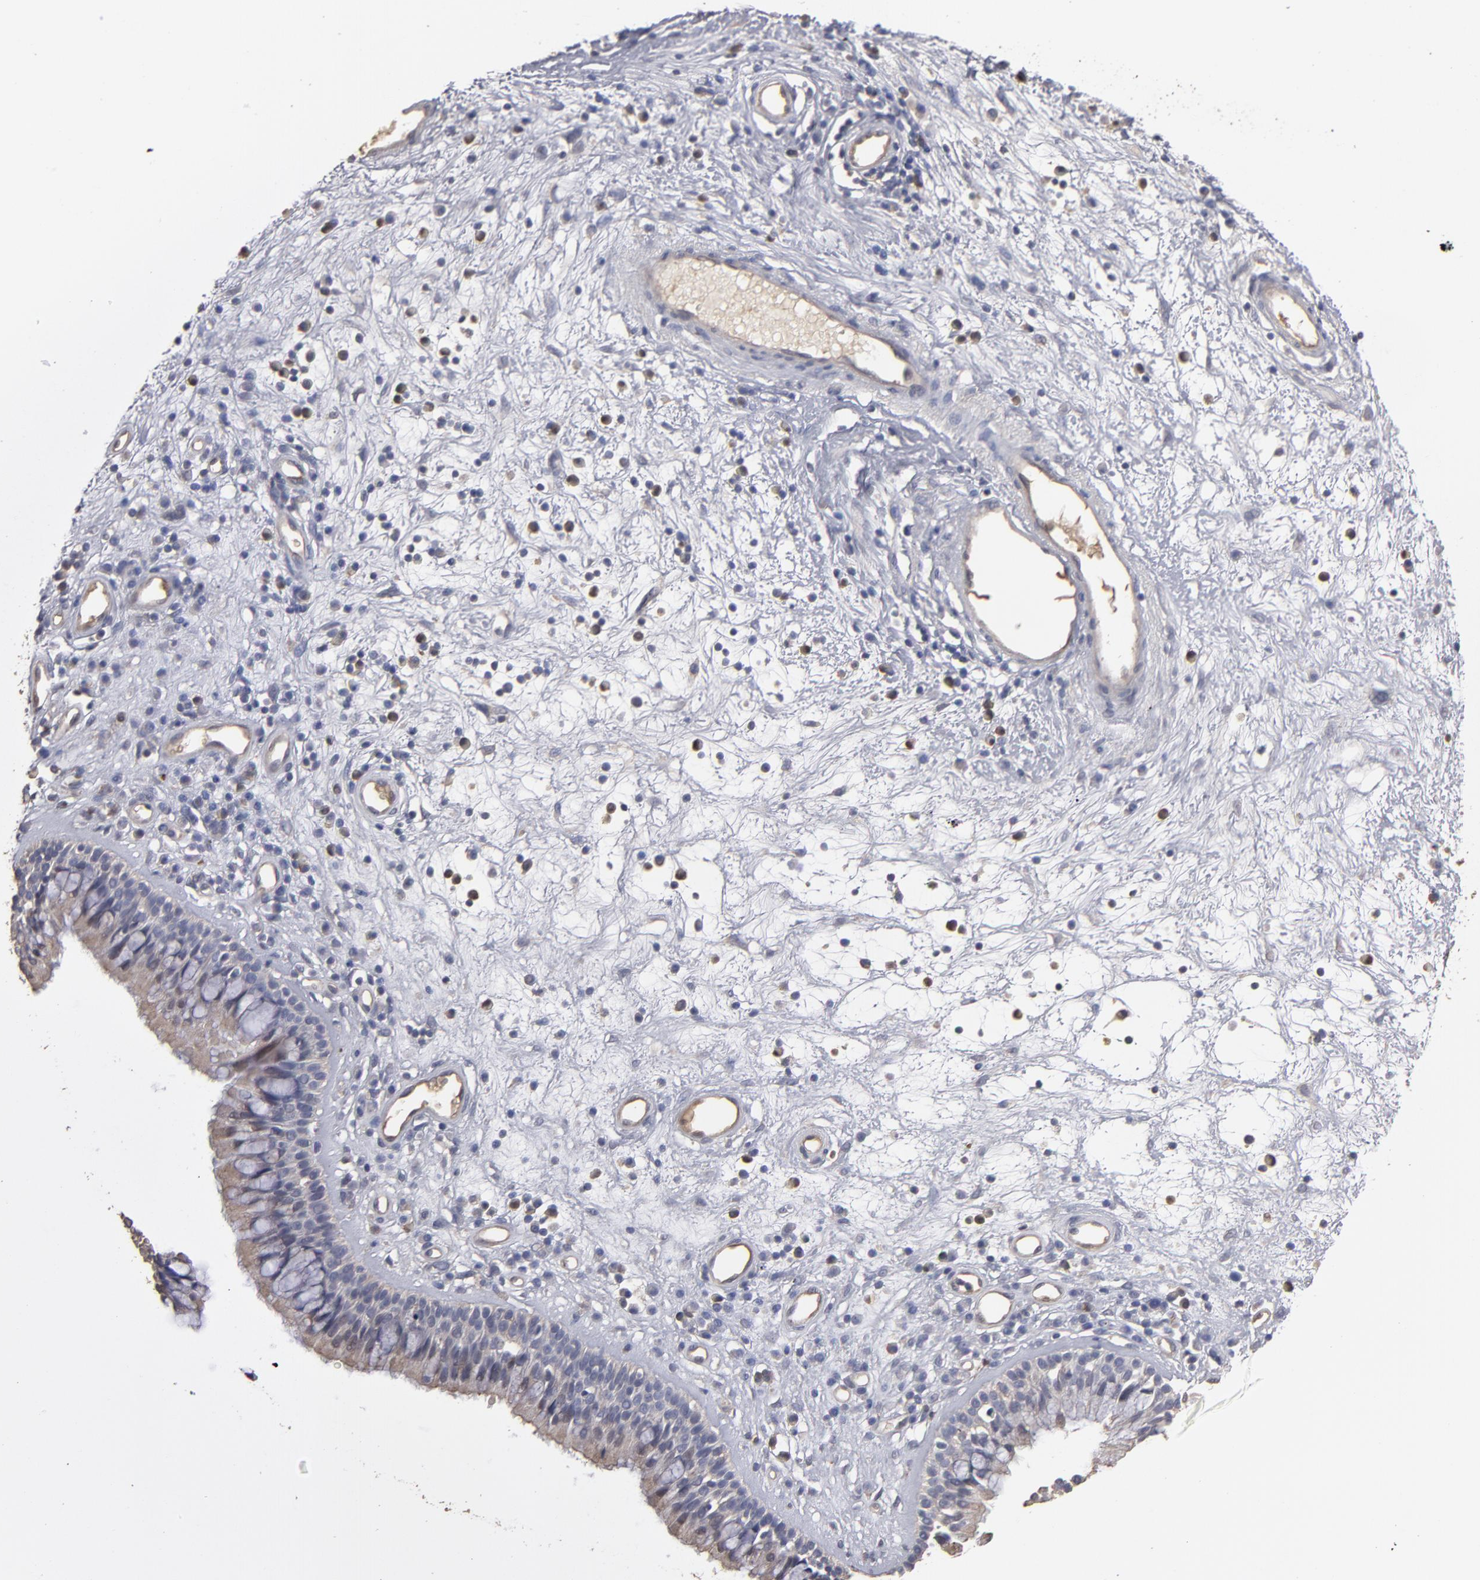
{"staining": {"intensity": "moderate", "quantity": "25%-75%", "location": "cytoplasmic/membranous"}, "tissue": "nasopharynx", "cell_type": "Respiratory epithelial cells", "image_type": "normal", "snomed": [{"axis": "morphology", "description": "Normal tissue, NOS"}, {"axis": "morphology", "description": "Inflammation, NOS"}, {"axis": "topography", "description": "Nasopharynx"}], "caption": "Protein positivity by immunohistochemistry shows moderate cytoplasmic/membranous positivity in about 25%-75% of respiratory epithelial cells in normal nasopharynx. Ihc stains the protein of interest in brown and the nuclei are stained blue.", "gene": "RO60", "patient": {"sex": "male", "age": 48}}